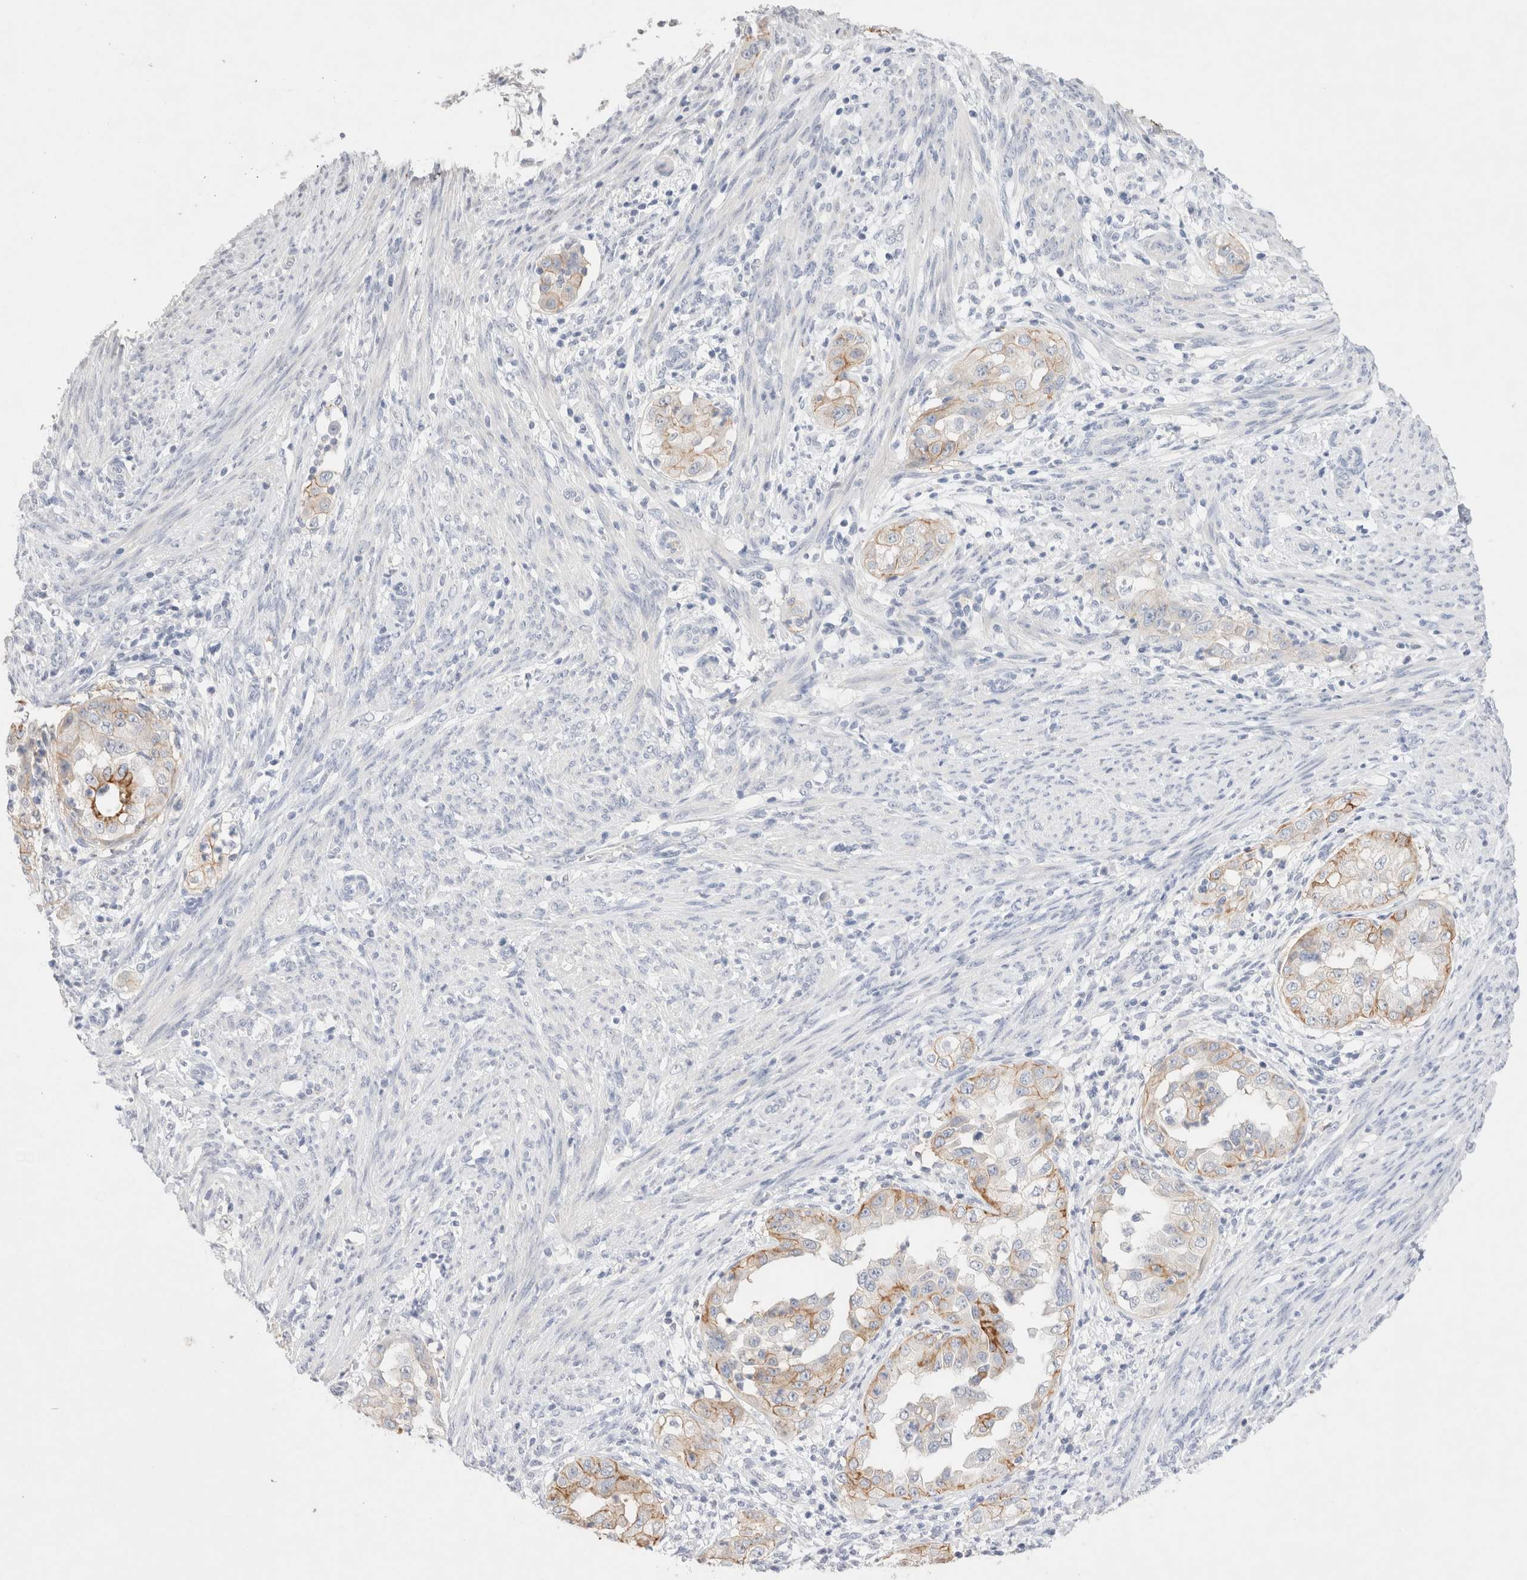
{"staining": {"intensity": "moderate", "quantity": "25%-75%", "location": "cytoplasmic/membranous"}, "tissue": "endometrial cancer", "cell_type": "Tumor cells", "image_type": "cancer", "snomed": [{"axis": "morphology", "description": "Adenocarcinoma, NOS"}, {"axis": "topography", "description": "Endometrium"}], "caption": "Adenocarcinoma (endometrial) tissue exhibits moderate cytoplasmic/membranous expression in approximately 25%-75% of tumor cells", "gene": "EPCAM", "patient": {"sex": "female", "age": 85}}